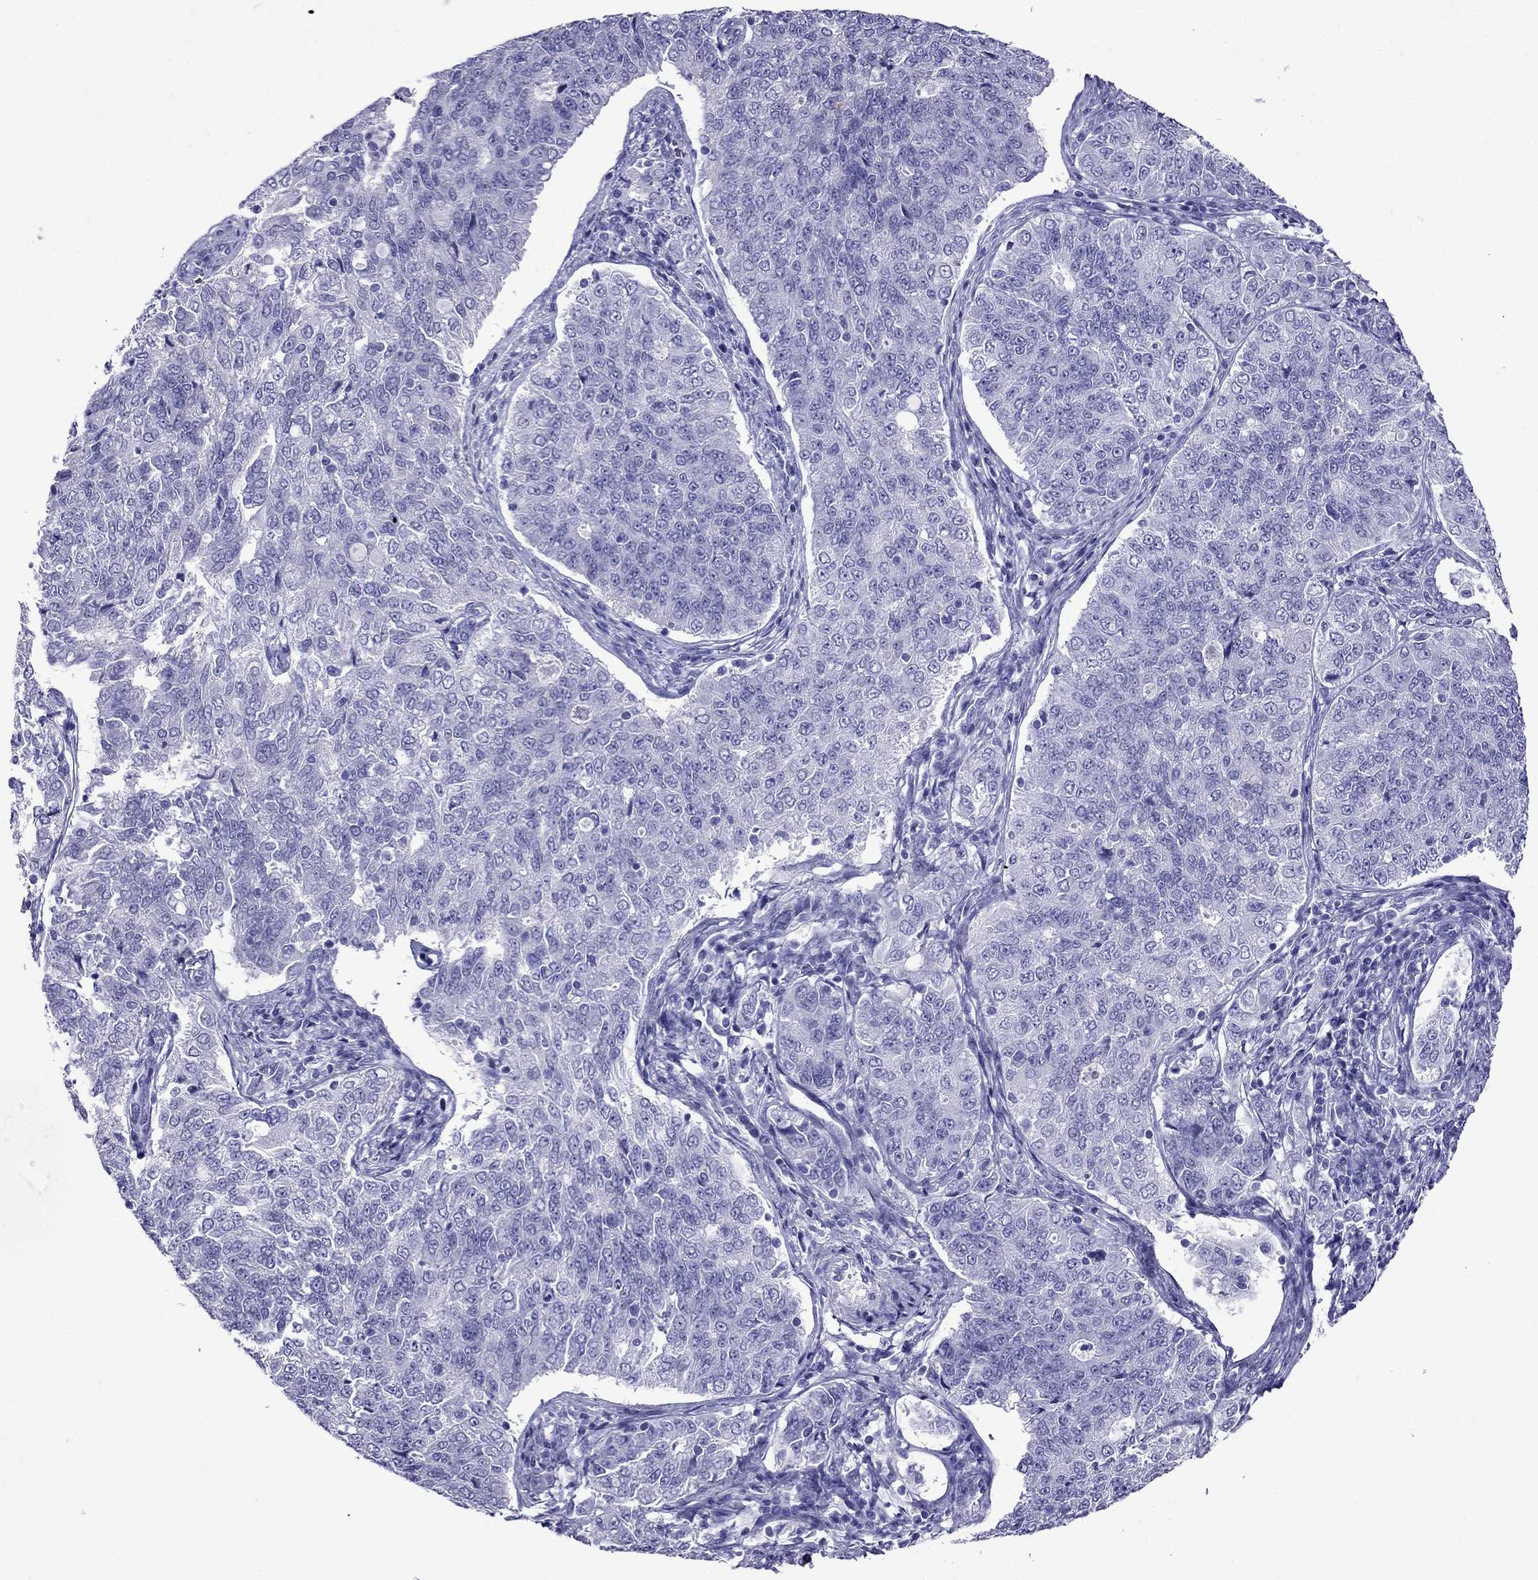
{"staining": {"intensity": "negative", "quantity": "none", "location": "none"}, "tissue": "endometrial cancer", "cell_type": "Tumor cells", "image_type": "cancer", "snomed": [{"axis": "morphology", "description": "Adenocarcinoma, NOS"}, {"axis": "topography", "description": "Endometrium"}], "caption": "Immunohistochemical staining of endometrial cancer (adenocarcinoma) demonstrates no significant staining in tumor cells.", "gene": "CRYBA1", "patient": {"sex": "female", "age": 43}}